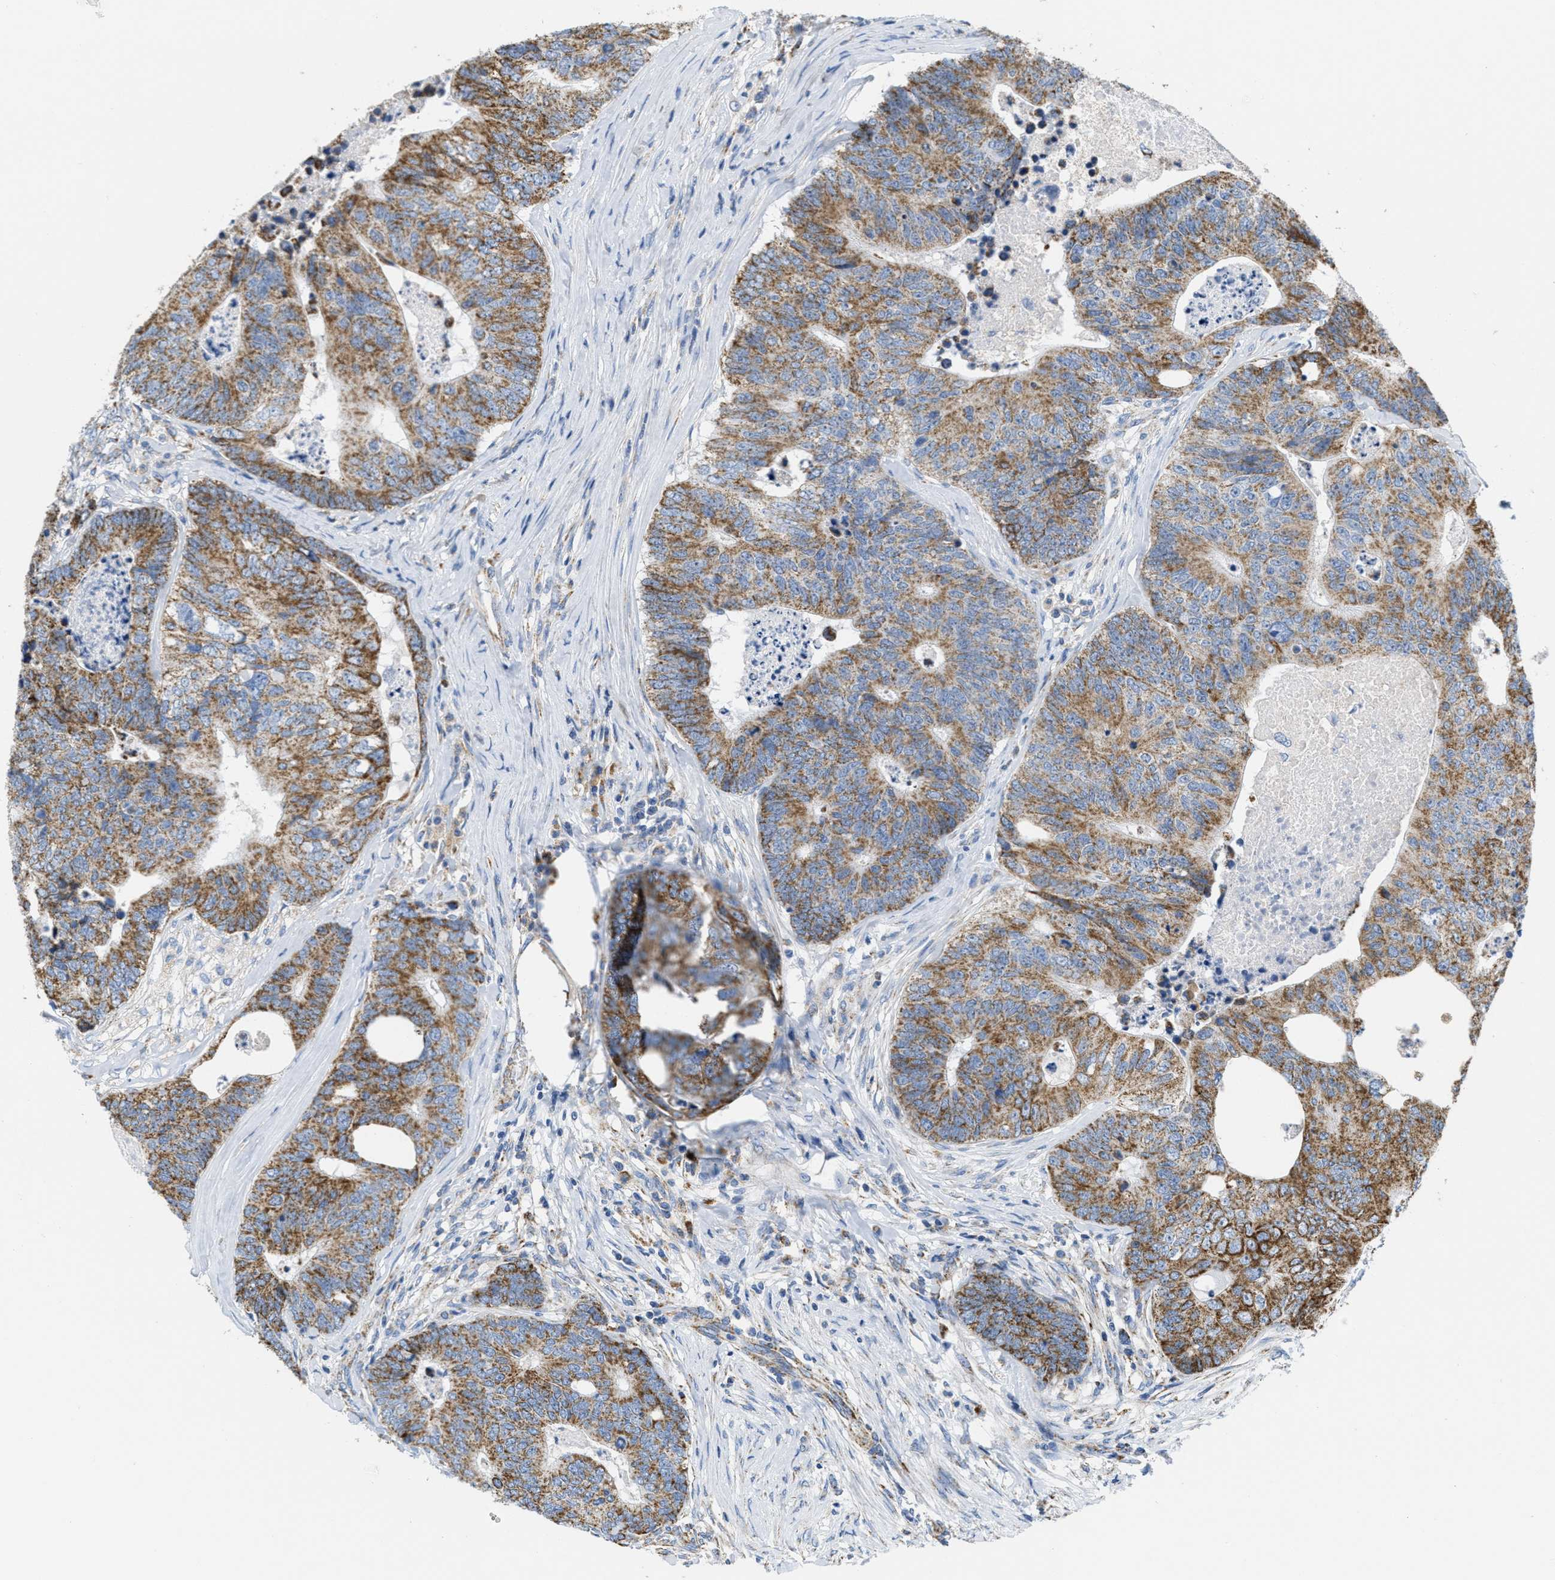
{"staining": {"intensity": "moderate", "quantity": ">75%", "location": "cytoplasmic/membranous"}, "tissue": "colorectal cancer", "cell_type": "Tumor cells", "image_type": "cancer", "snomed": [{"axis": "morphology", "description": "Adenocarcinoma, NOS"}, {"axis": "topography", "description": "Colon"}], "caption": "Colorectal cancer stained with DAB (3,3'-diaminobenzidine) immunohistochemistry displays medium levels of moderate cytoplasmic/membranous positivity in approximately >75% of tumor cells.", "gene": "KCNJ5", "patient": {"sex": "female", "age": 67}}